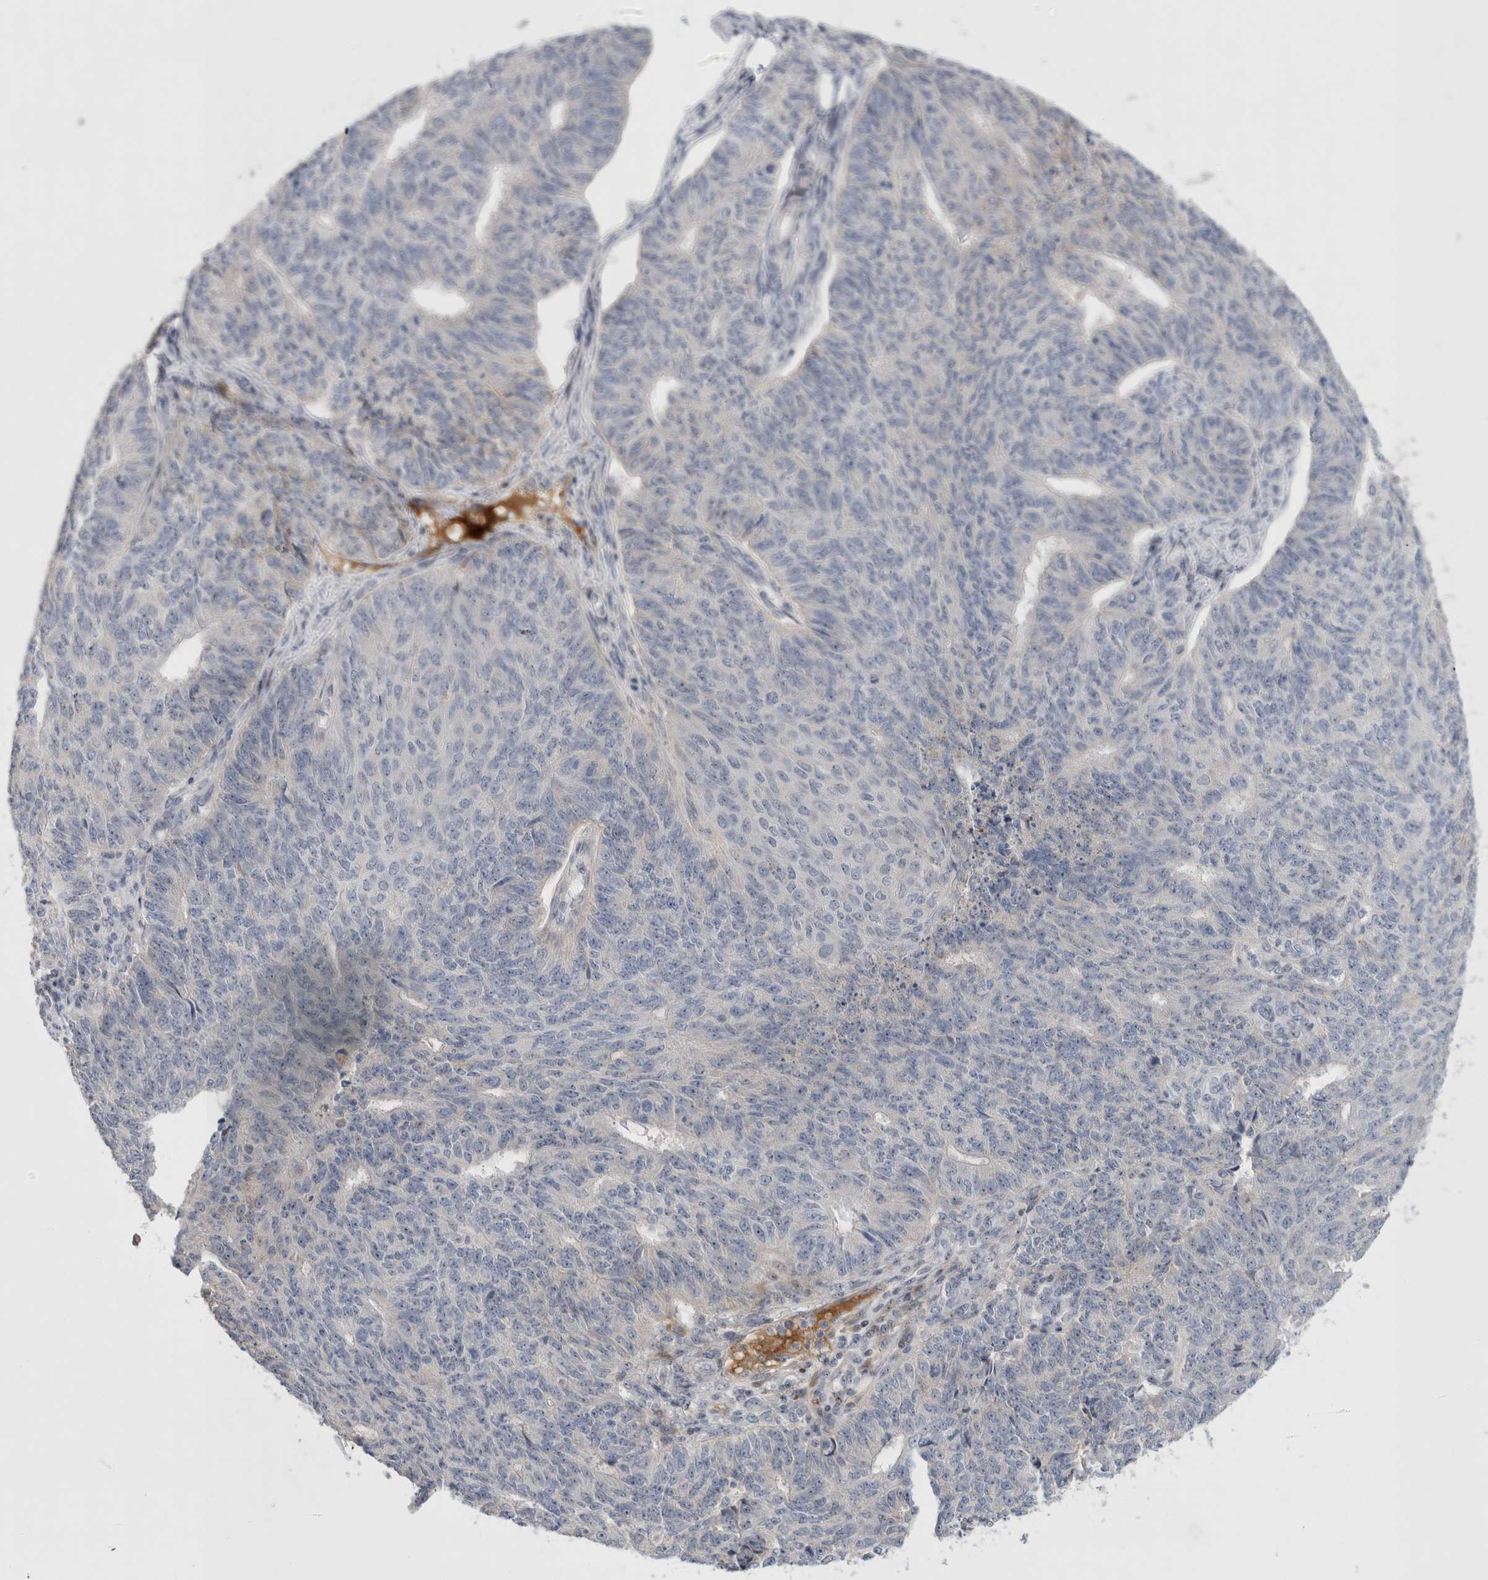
{"staining": {"intensity": "negative", "quantity": "none", "location": "none"}, "tissue": "endometrial cancer", "cell_type": "Tumor cells", "image_type": "cancer", "snomed": [{"axis": "morphology", "description": "Adenocarcinoma, NOS"}, {"axis": "topography", "description": "Endometrium"}], "caption": "Micrograph shows no significant protein expression in tumor cells of endometrial cancer.", "gene": "ECHDC2", "patient": {"sex": "female", "age": 32}}